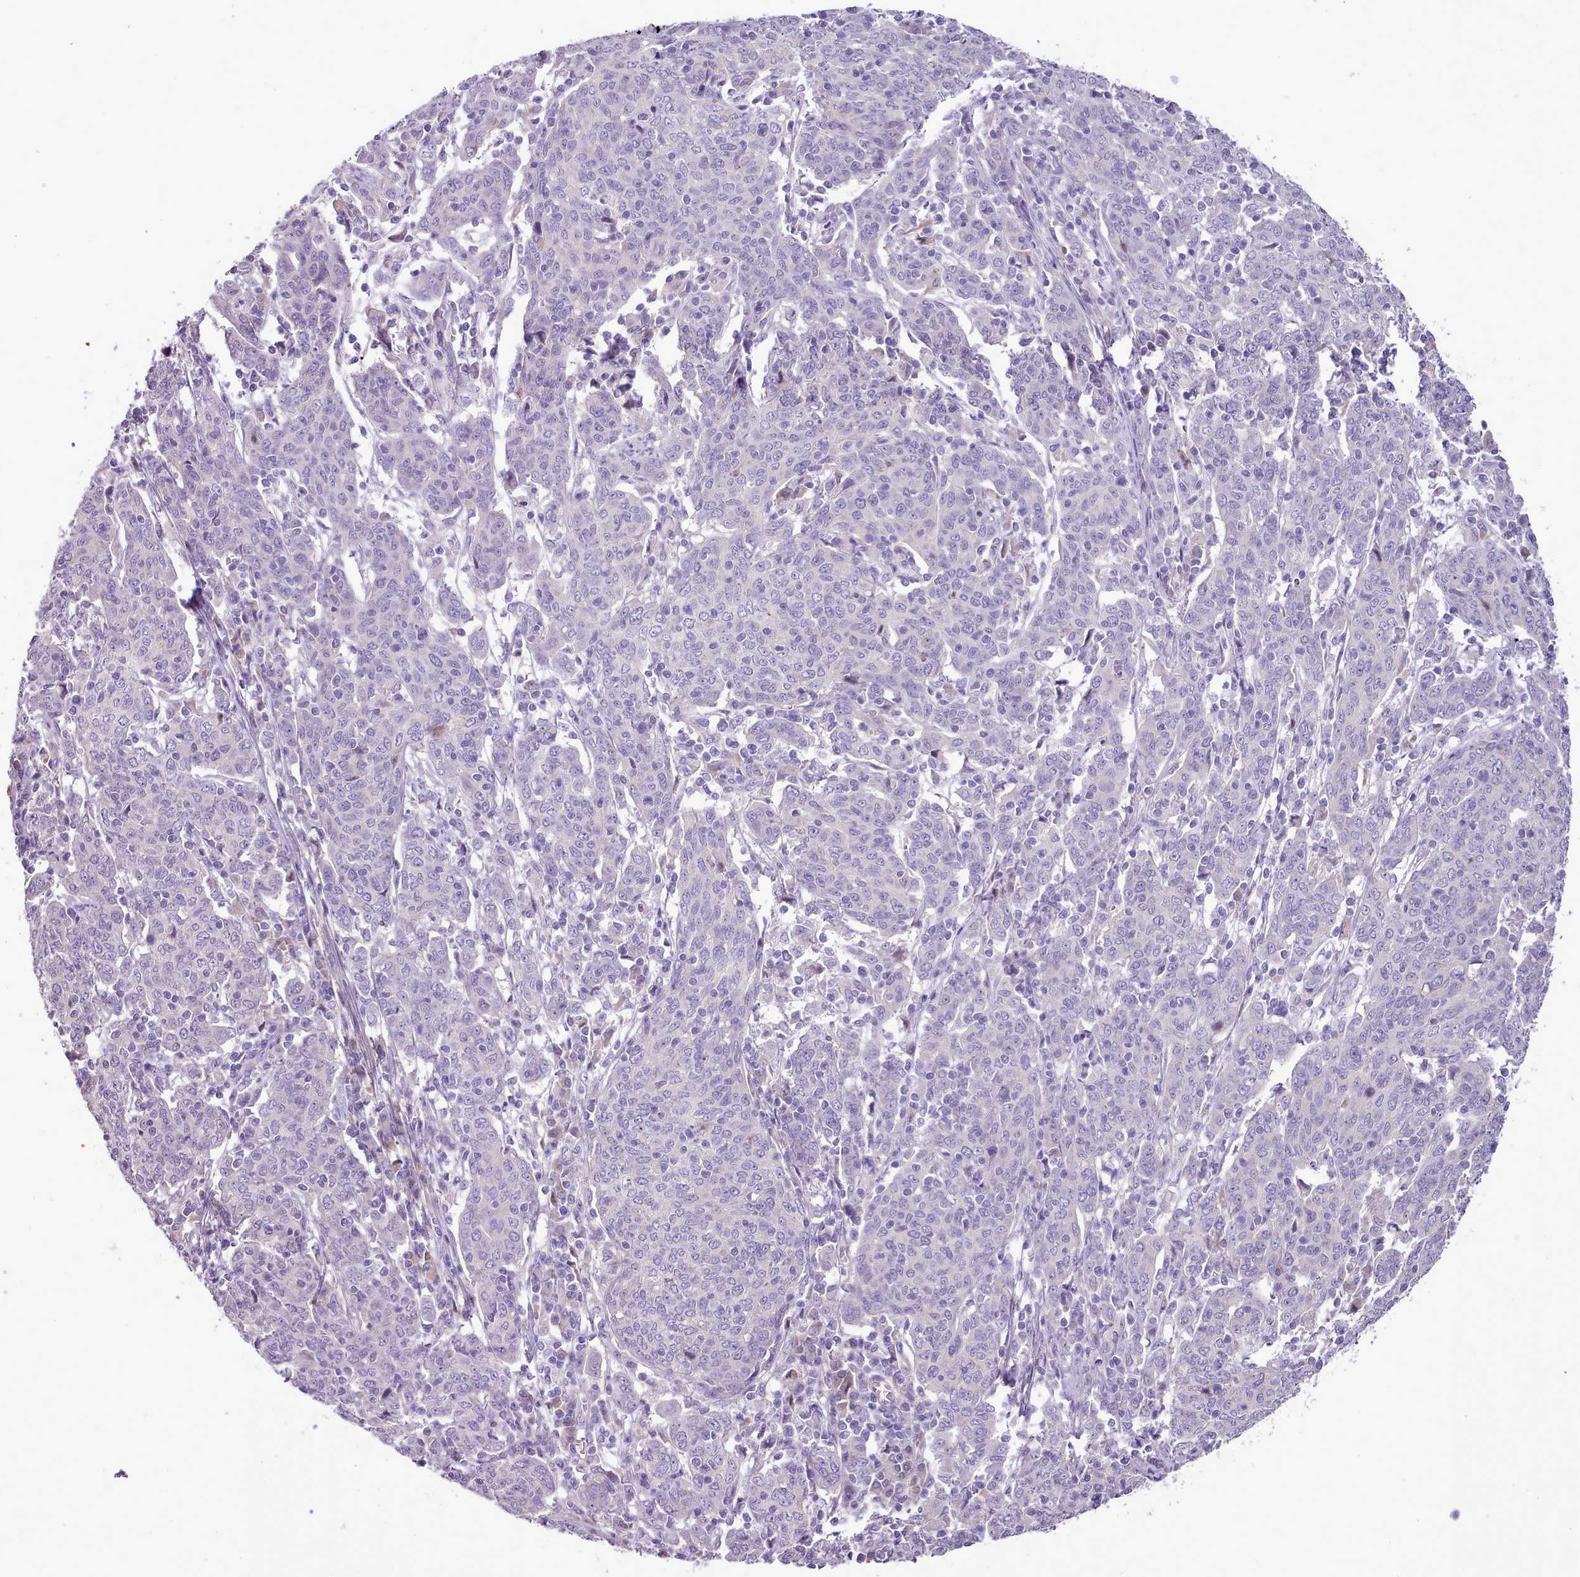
{"staining": {"intensity": "negative", "quantity": "none", "location": "none"}, "tissue": "cervical cancer", "cell_type": "Tumor cells", "image_type": "cancer", "snomed": [{"axis": "morphology", "description": "Squamous cell carcinoma, NOS"}, {"axis": "topography", "description": "Cervix"}], "caption": "Immunohistochemistry photomicrograph of neoplastic tissue: human cervical cancer stained with DAB displays no significant protein expression in tumor cells.", "gene": "SETX", "patient": {"sex": "female", "age": 67}}